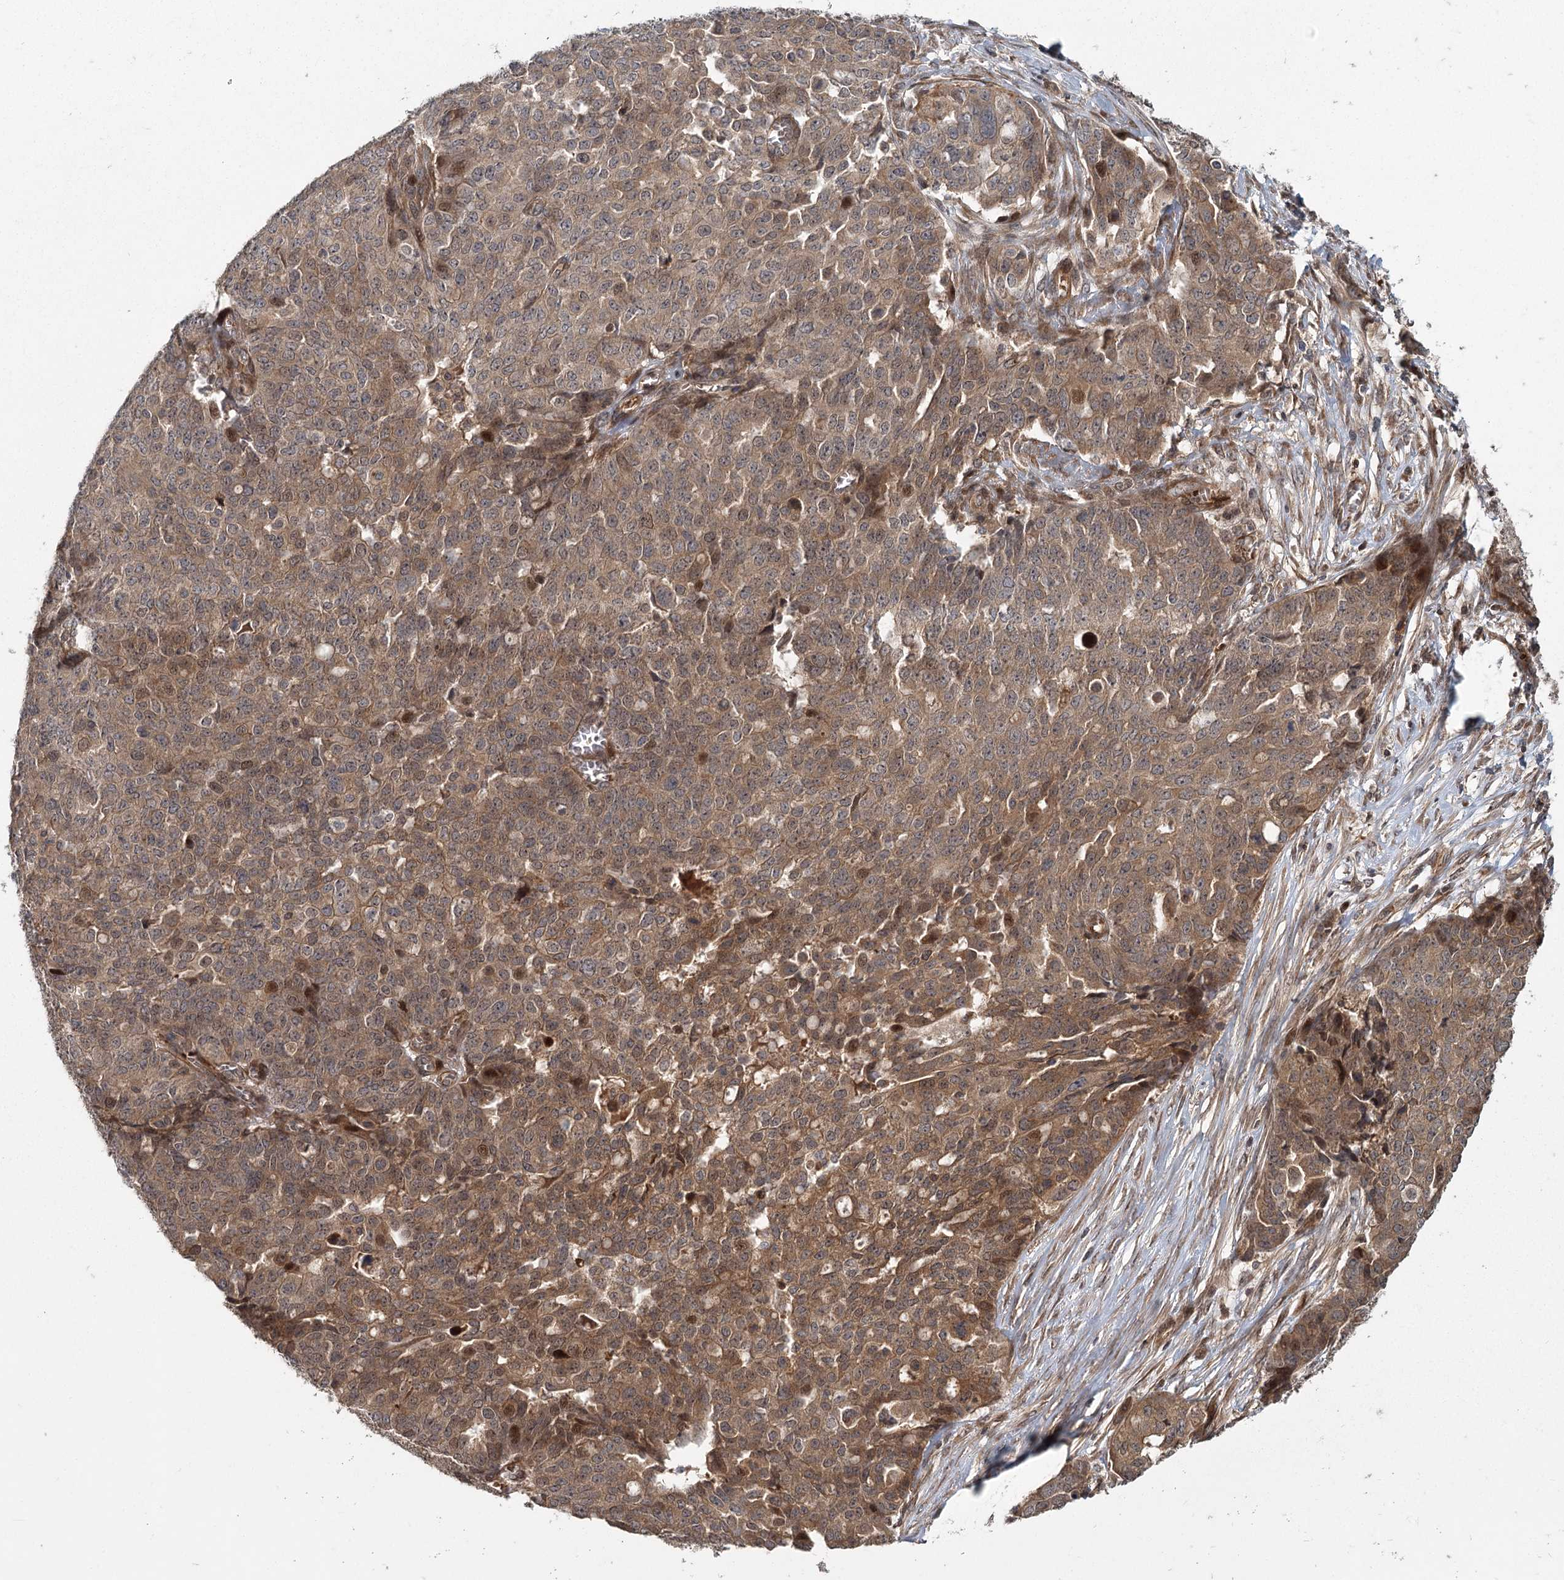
{"staining": {"intensity": "moderate", "quantity": ">75%", "location": "cytoplasmic/membranous,nuclear"}, "tissue": "ovarian cancer", "cell_type": "Tumor cells", "image_type": "cancer", "snomed": [{"axis": "morphology", "description": "Cystadenocarcinoma, serous, NOS"}, {"axis": "topography", "description": "Soft tissue"}, {"axis": "topography", "description": "Ovary"}], "caption": "Ovarian serous cystadenocarcinoma stained with a brown dye reveals moderate cytoplasmic/membranous and nuclear positive staining in approximately >75% of tumor cells.", "gene": "RAPGEF6", "patient": {"sex": "female", "age": 57}}